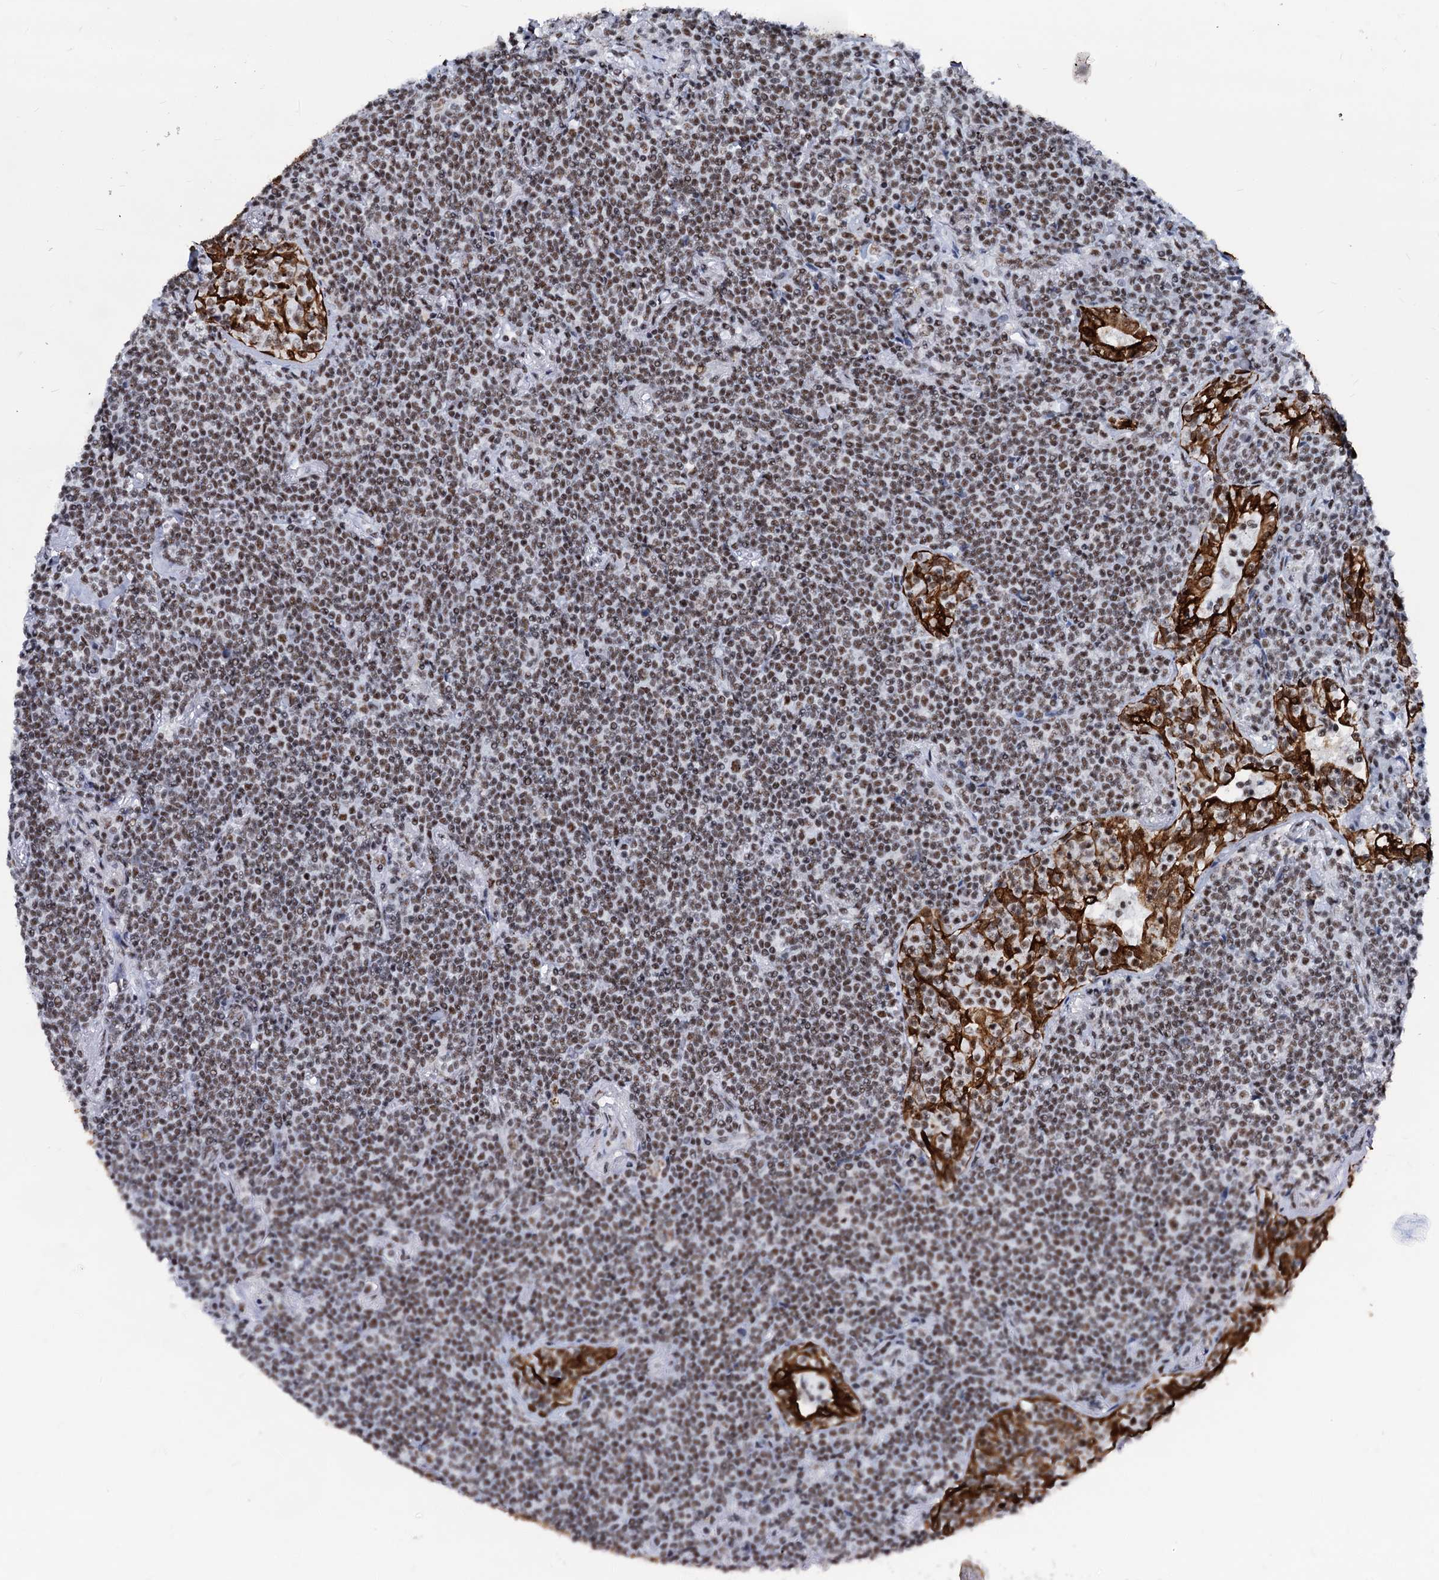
{"staining": {"intensity": "moderate", "quantity": ">75%", "location": "nuclear"}, "tissue": "lymphoma", "cell_type": "Tumor cells", "image_type": "cancer", "snomed": [{"axis": "morphology", "description": "Malignant lymphoma, non-Hodgkin's type, Low grade"}, {"axis": "topography", "description": "Lung"}], "caption": "Immunohistochemistry (IHC) micrograph of low-grade malignant lymphoma, non-Hodgkin's type stained for a protein (brown), which displays medium levels of moderate nuclear staining in about >75% of tumor cells.", "gene": "DDX23", "patient": {"sex": "female", "age": 71}}